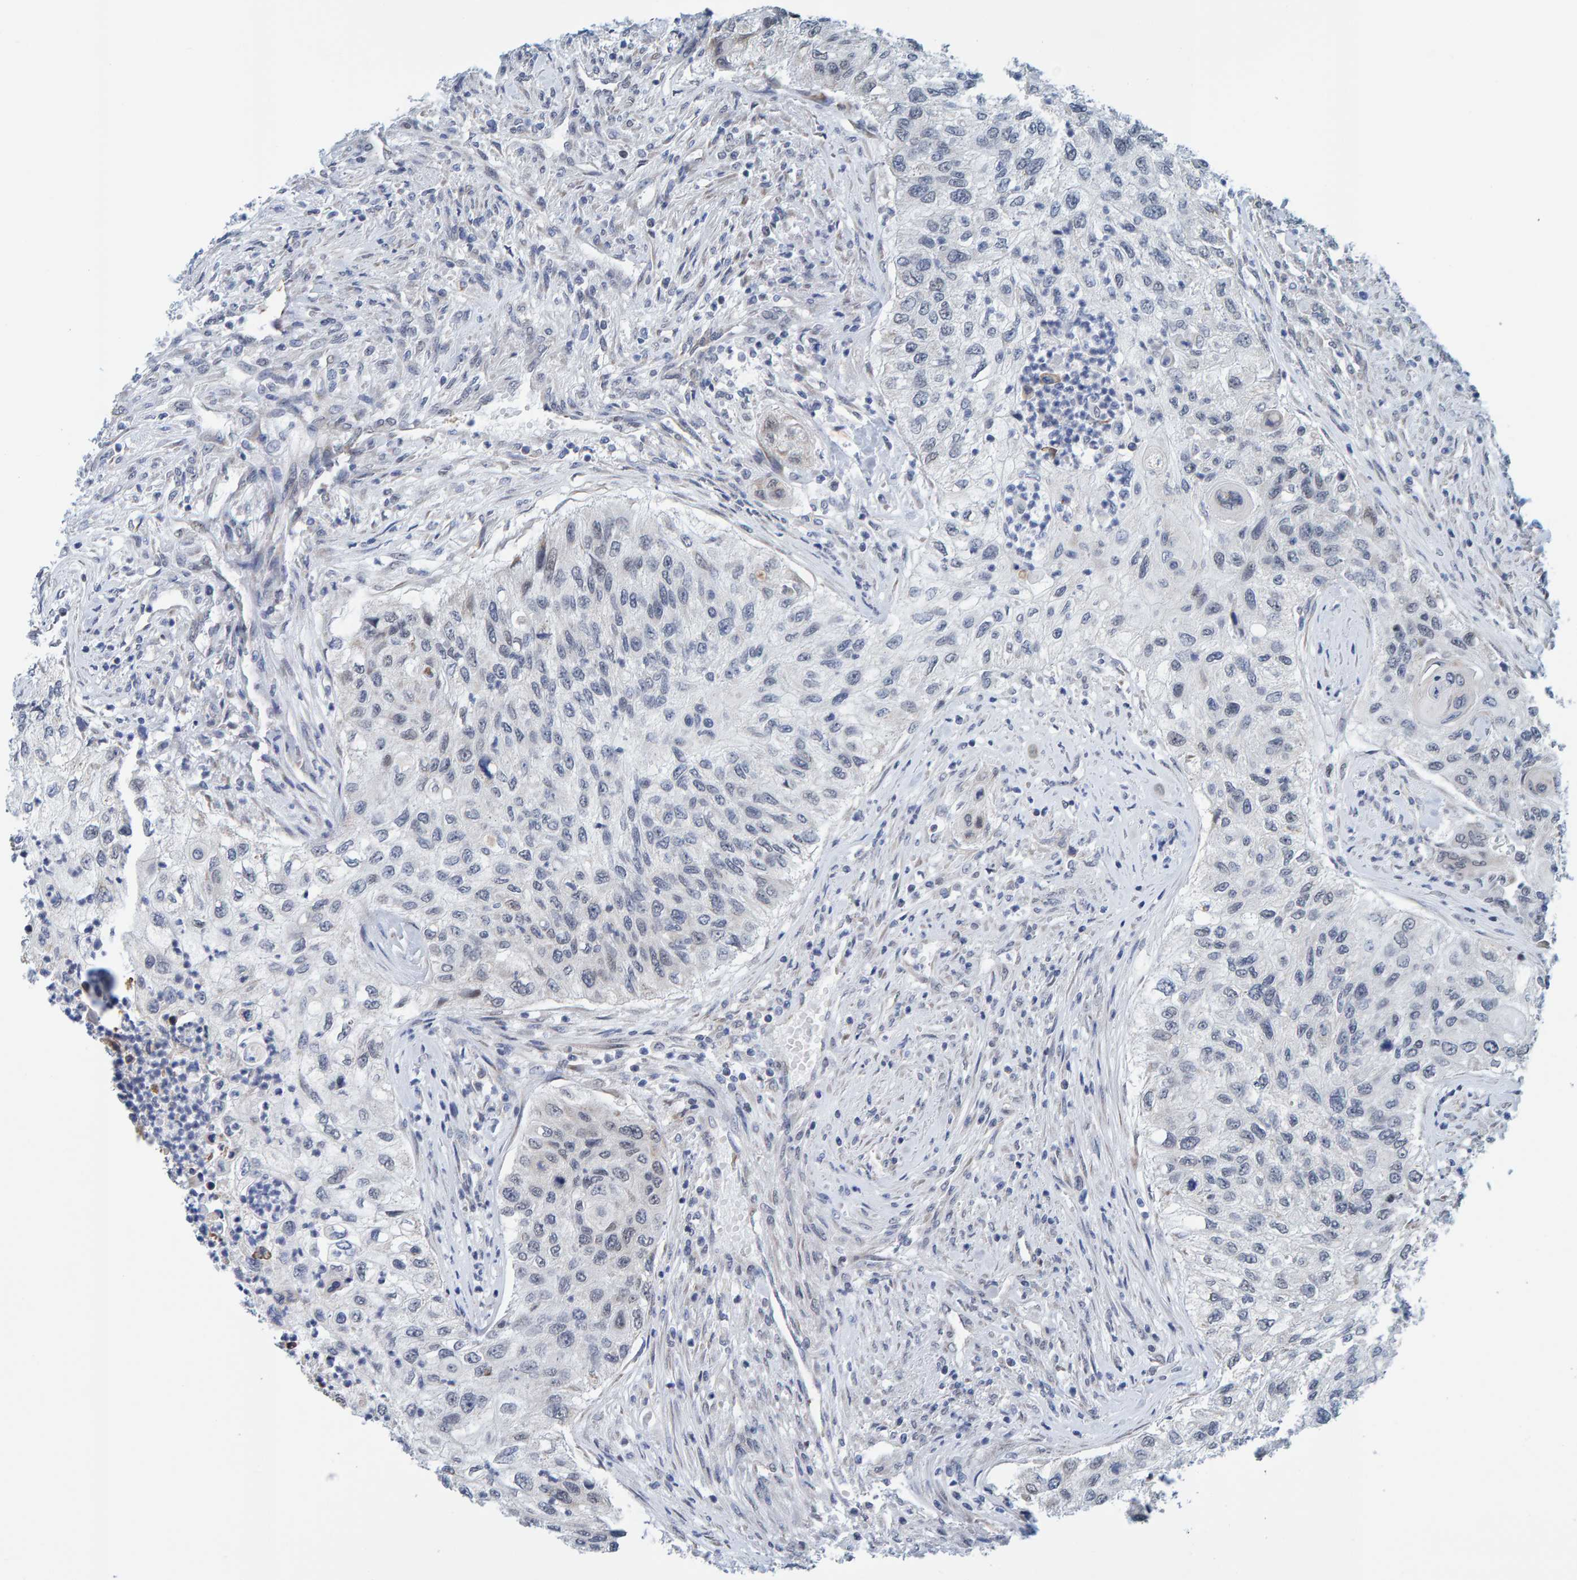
{"staining": {"intensity": "negative", "quantity": "none", "location": "none"}, "tissue": "urothelial cancer", "cell_type": "Tumor cells", "image_type": "cancer", "snomed": [{"axis": "morphology", "description": "Urothelial carcinoma, High grade"}, {"axis": "topography", "description": "Urinary bladder"}], "caption": "This is an immunohistochemistry (IHC) histopathology image of human high-grade urothelial carcinoma. There is no staining in tumor cells.", "gene": "SCRN2", "patient": {"sex": "female", "age": 60}}